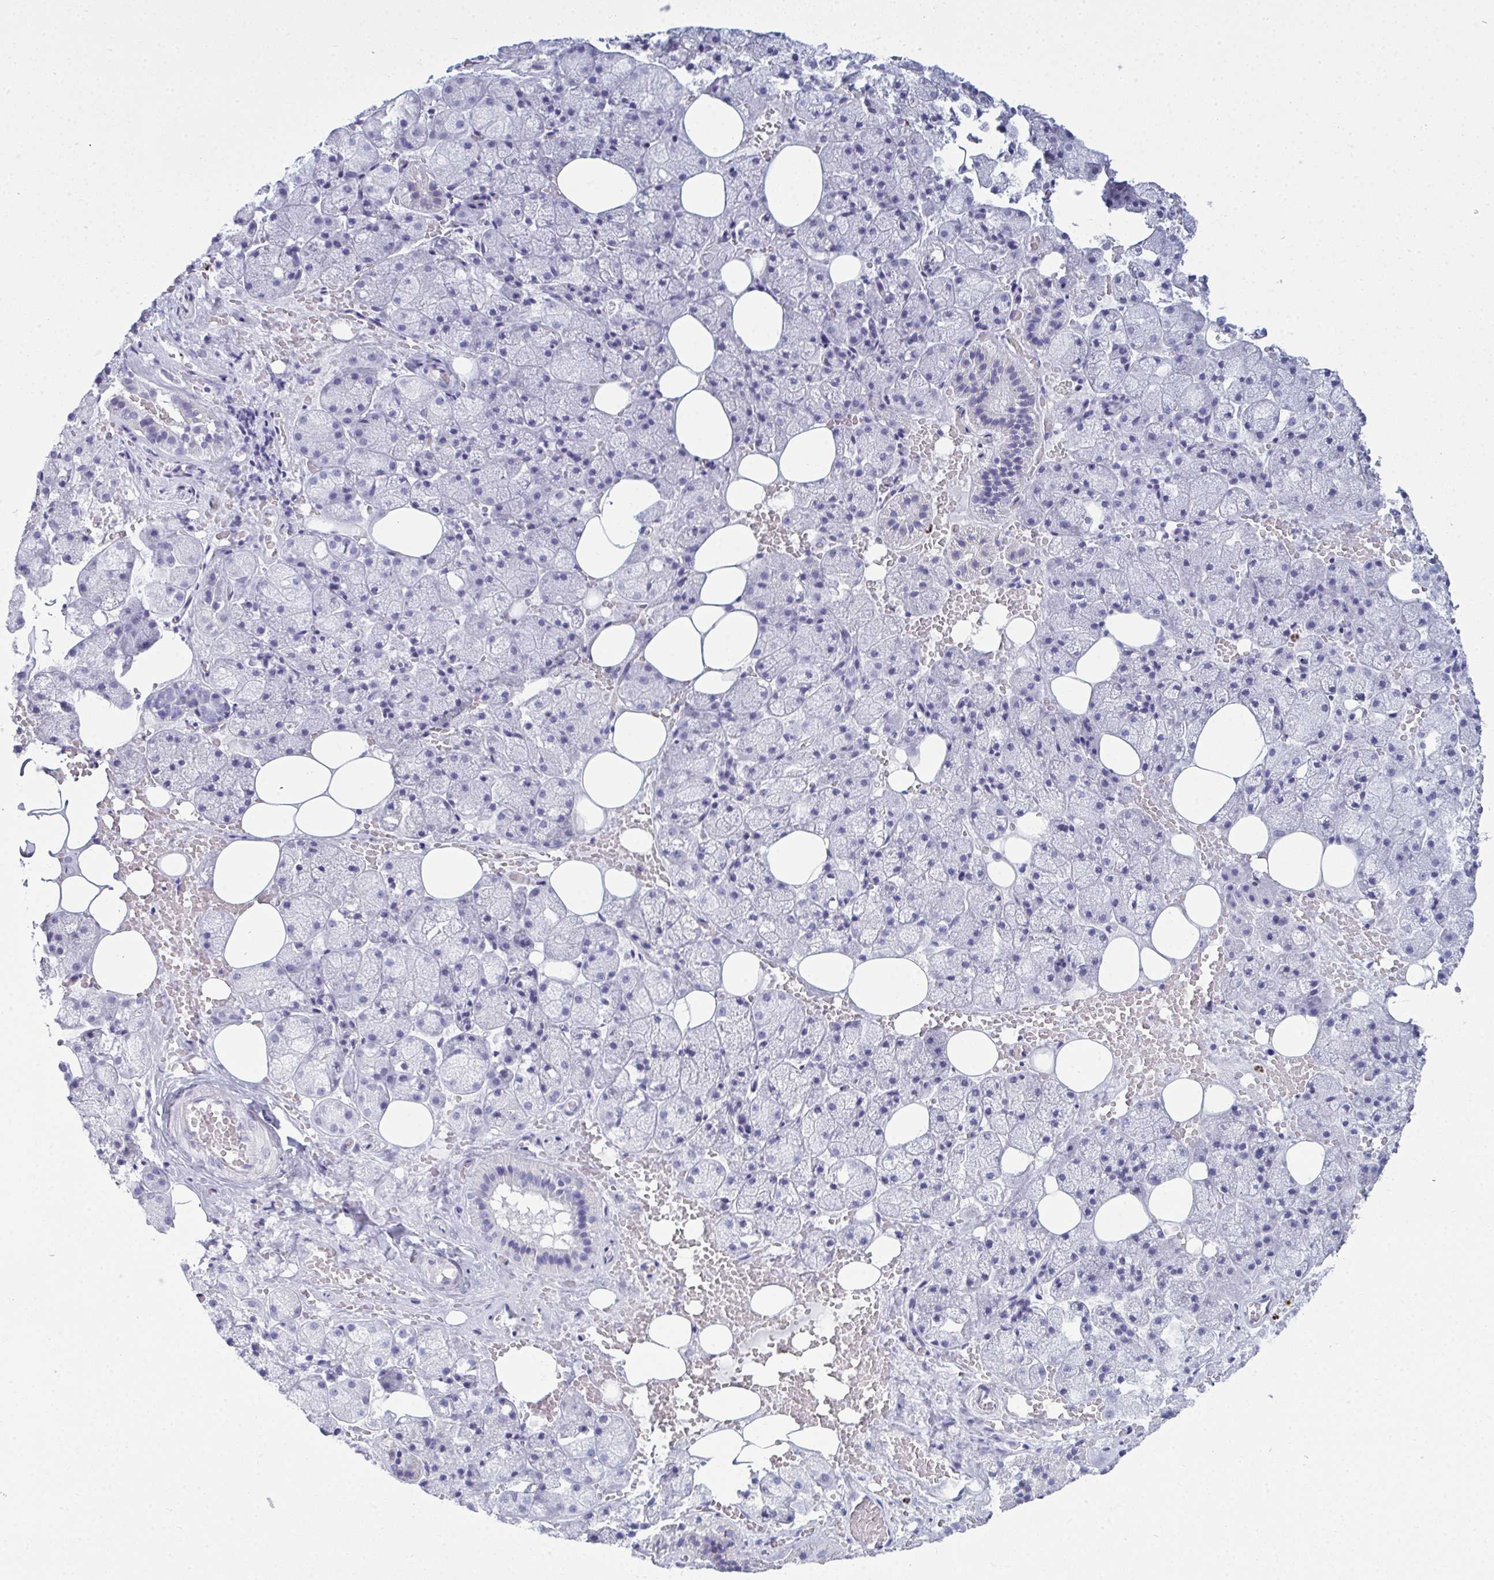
{"staining": {"intensity": "negative", "quantity": "none", "location": "none"}, "tissue": "salivary gland", "cell_type": "Glandular cells", "image_type": "normal", "snomed": [{"axis": "morphology", "description": "Normal tissue, NOS"}, {"axis": "topography", "description": "Salivary gland"}, {"axis": "topography", "description": "Peripheral nerve tissue"}], "caption": "IHC histopathology image of unremarkable salivary gland stained for a protein (brown), which exhibits no staining in glandular cells. The staining is performed using DAB brown chromogen with nuclei counter-stained in using hematoxylin.", "gene": "SERPINB10", "patient": {"sex": "male", "age": 38}}